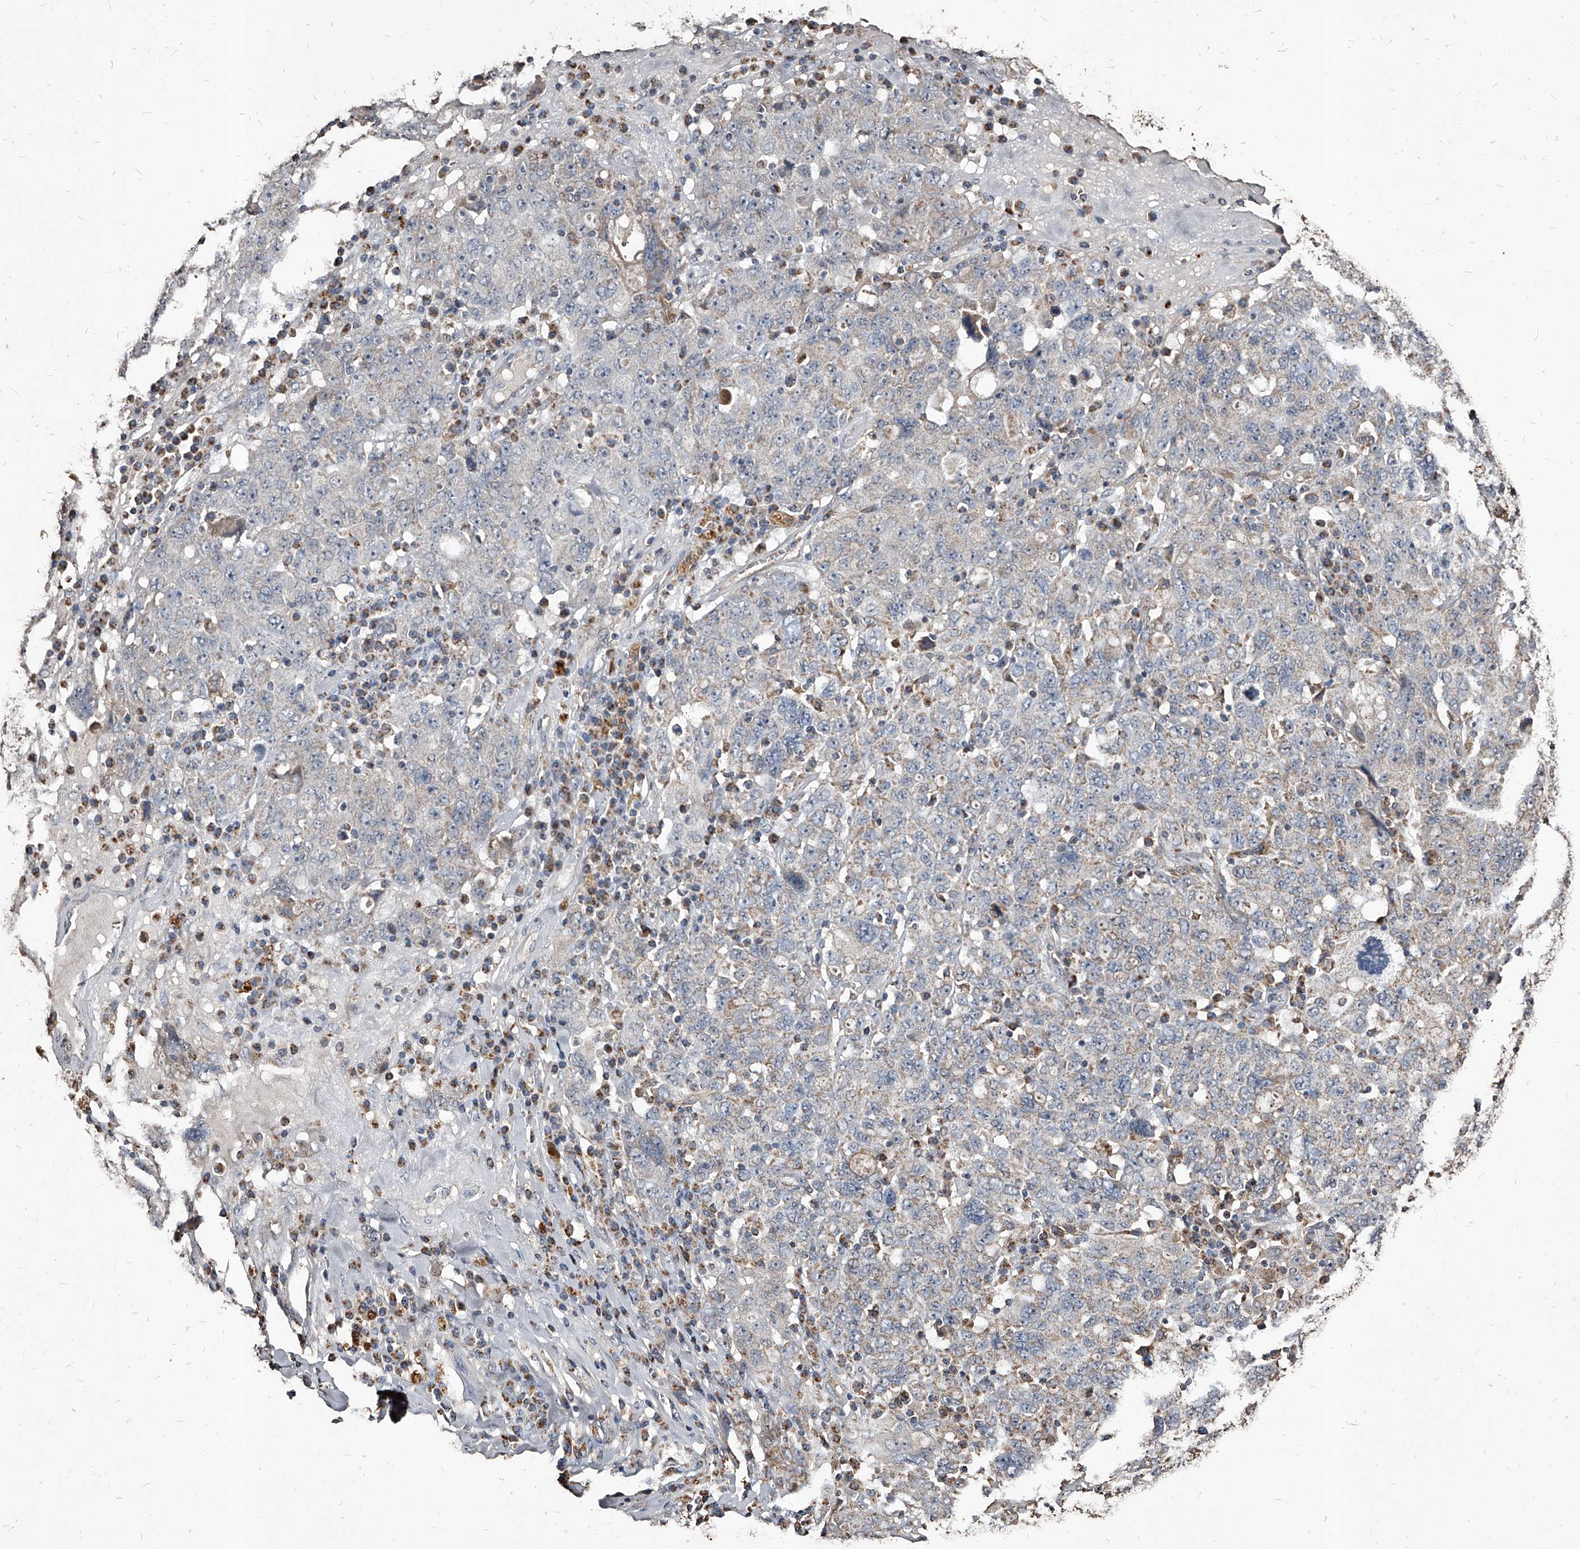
{"staining": {"intensity": "negative", "quantity": "none", "location": "none"}, "tissue": "ovarian cancer", "cell_type": "Tumor cells", "image_type": "cancer", "snomed": [{"axis": "morphology", "description": "Carcinoma, endometroid"}, {"axis": "topography", "description": "Ovary"}], "caption": "Immunohistochemical staining of human ovarian cancer (endometroid carcinoma) reveals no significant staining in tumor cells.", "gene": "GPR183", "patient": {"sex": "female", "age": 62}}